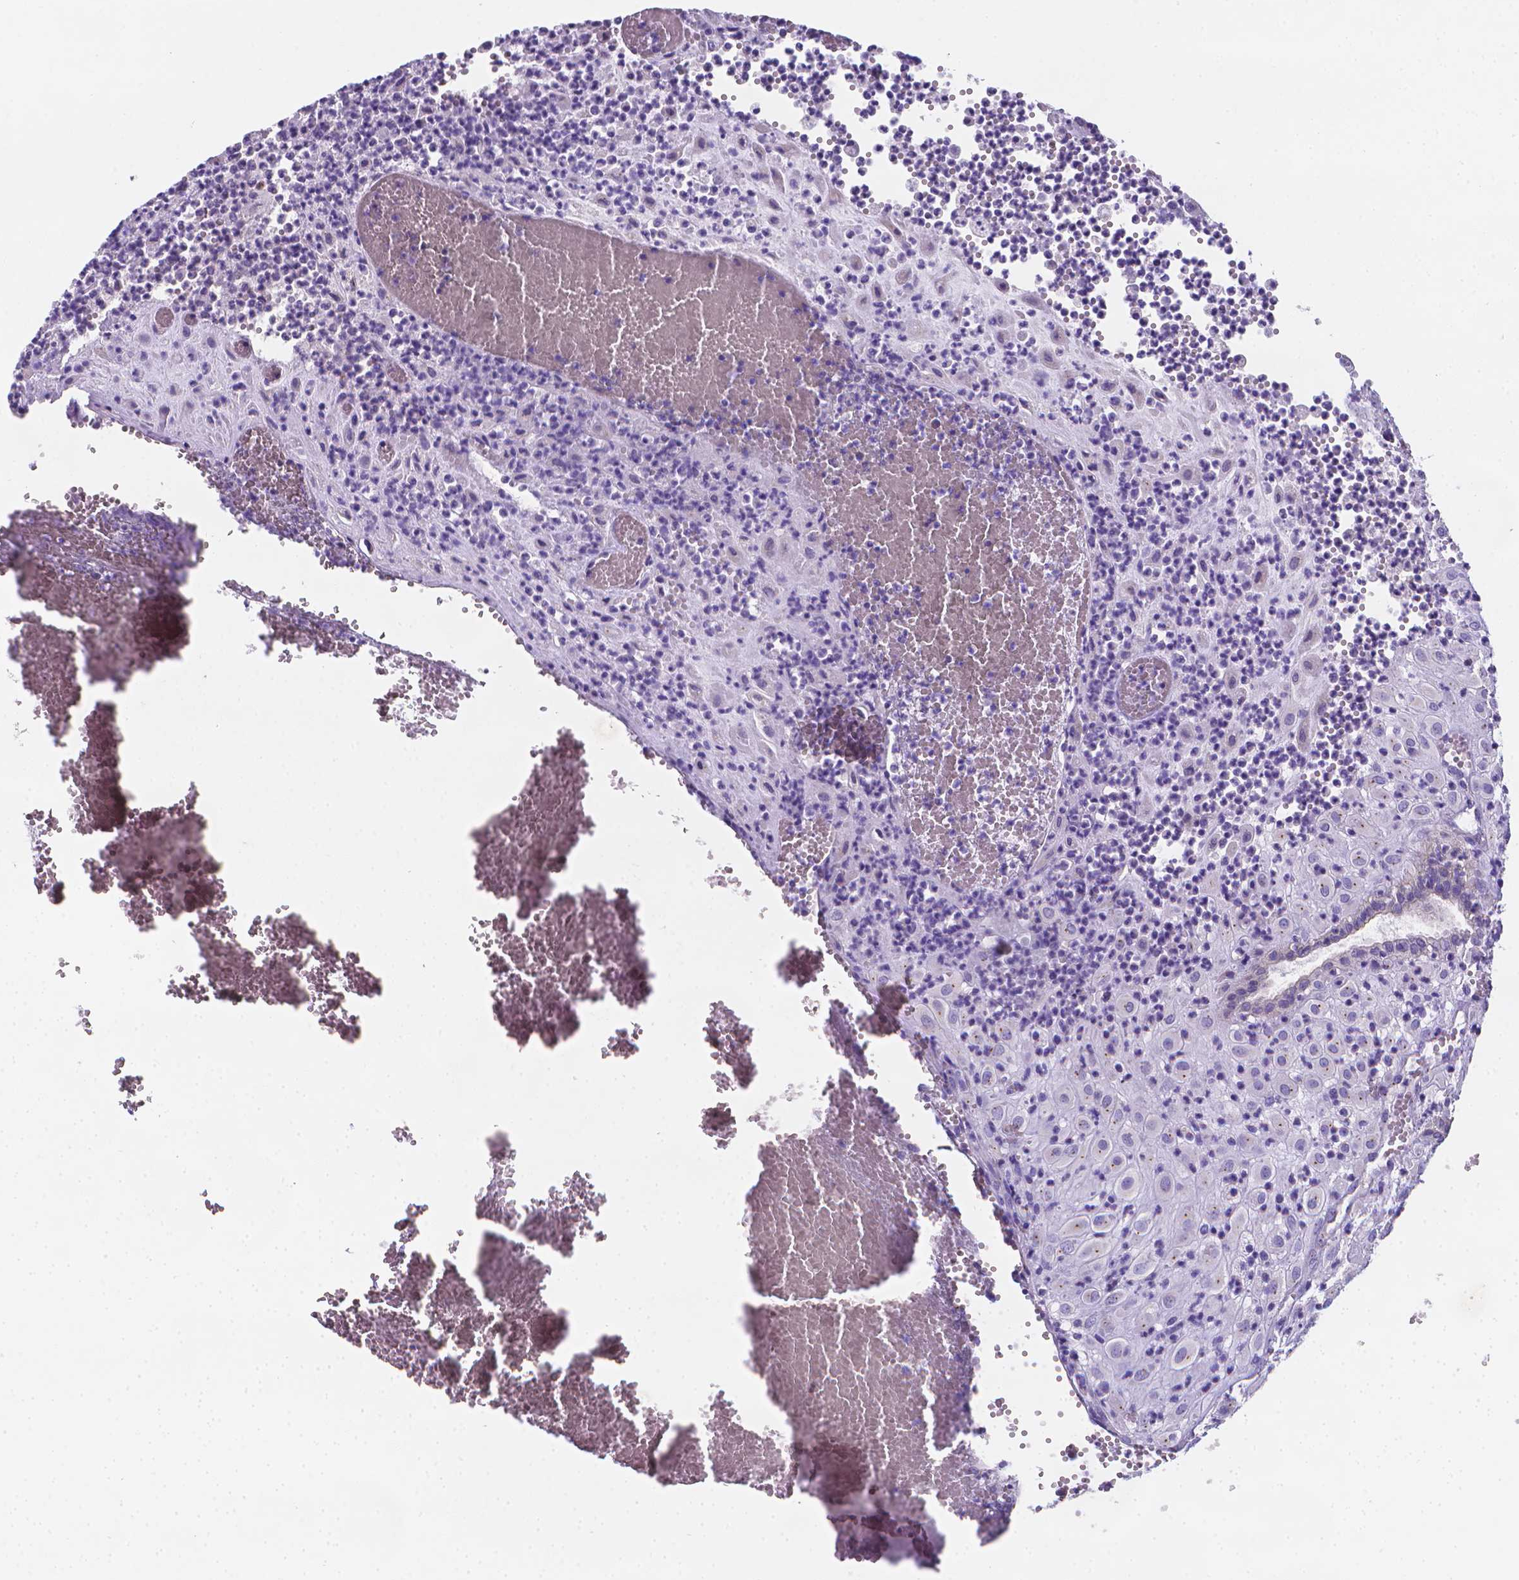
{"staining": {"intensity": "negative", "quantity": "none", "location": "none"}, "tissue": "placenta", "cell_type": "Decidual cells", "image_type": "normal", "snomed": [{"axis": "morphology", "description": "Normal tissue, NOS"}, {"axis": "topography", "description": "Placenta"}], "caption": "An immunohistochemistry (IHC) histopathology image of normal placenta is shown. There is no staining in decidual cells of placenta. The staining is performed using DAB brown chromogen with nuclei counter-stained in using hematoxylin.", "gene": "LRRC73", "patient": {"sex": "female", "age": 24}}